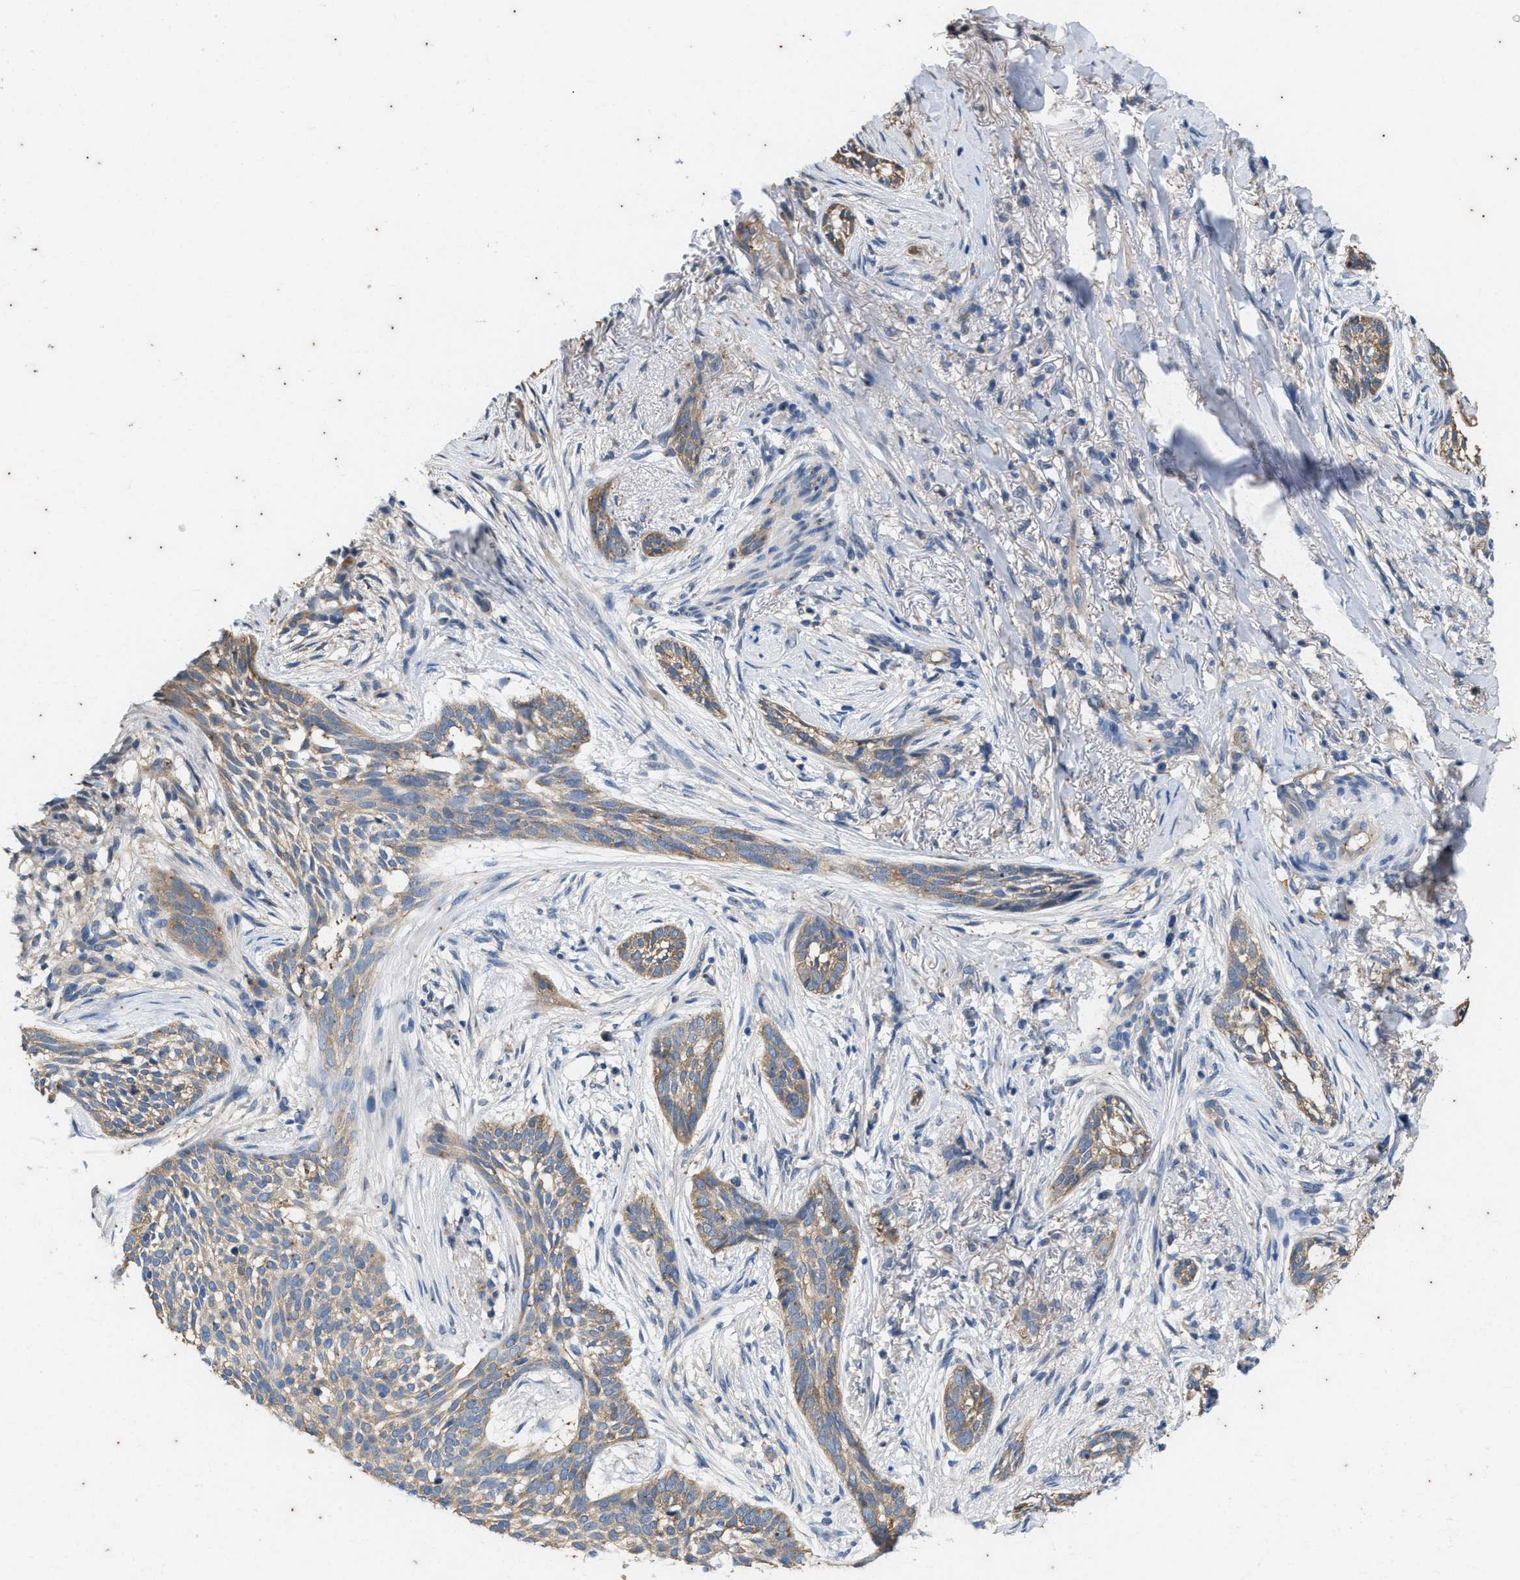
{"staining": {"intensity": "weak", "quantity": ">75%", "location": "cytoplasmic/membranous"}, "tissue": "skin cancer", "cell_type": "Tumor cells", "image_type": "cancer", "snomed": [{"axis": "morphology", "description": "Basal cell carcinoma"}, {"axis": "topography", "description": "Skin"}], "caption": "This image demonstrates IHC staining of human skin cancer, with low weak cytoplasmic/membranous positivity in about >75% of tumor cells.", "gene": "COX19", "patient": {"sex": "female", "age": 88}}